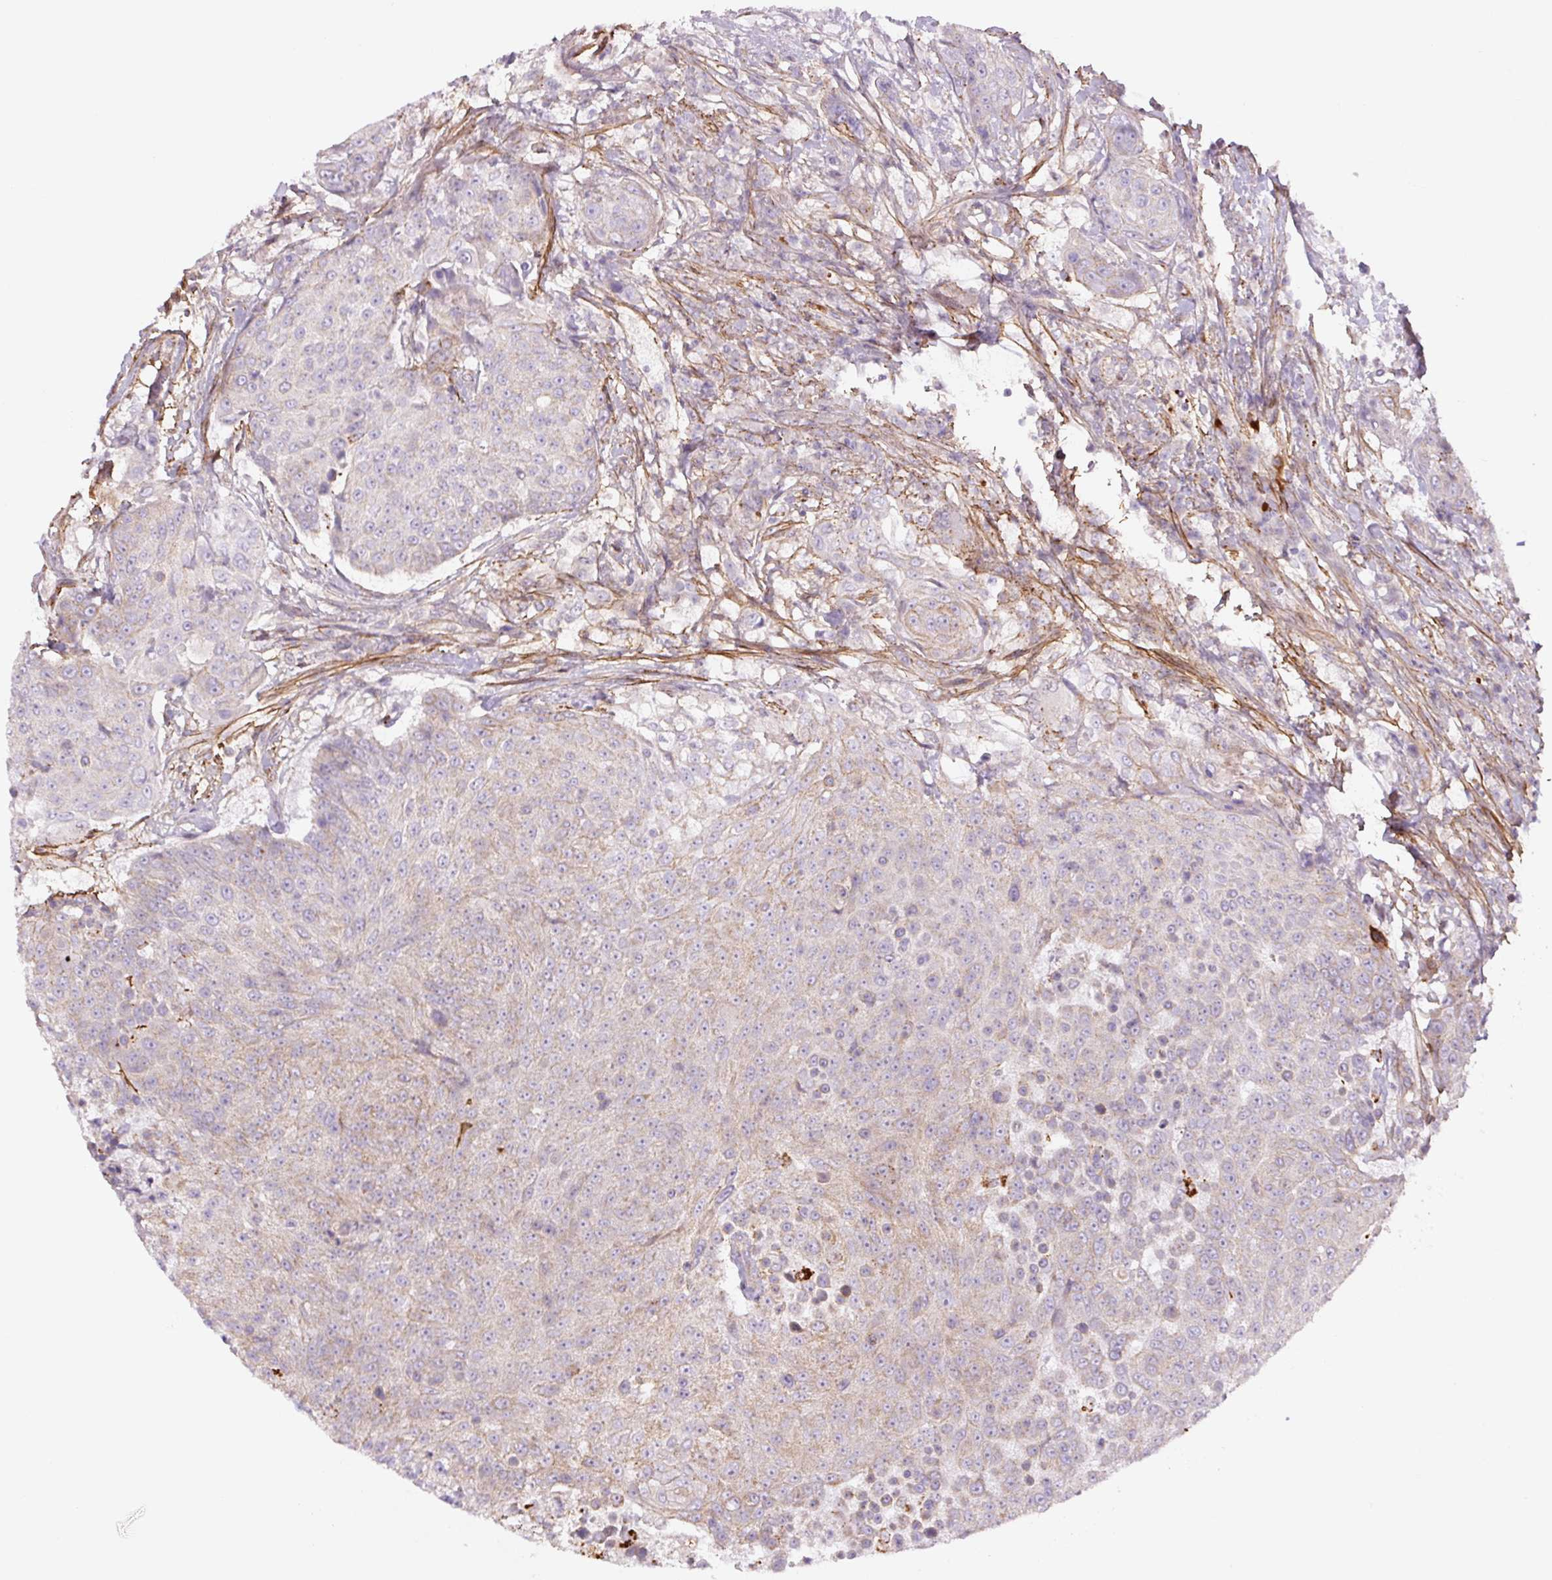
{"staining": {"intensity": "weak", "quantity": "25%-75%", "location": "cytoplasmic/membranous"}, "tissue": "urothelial cancer", "cell_type": "Tumor cells", "image_type": "cancer", "snomed": [{"axis": "morphology", "description": "Urothelial carcinoma, High grade"}, {"axis": "topography", "description": "Urinary bladder"}], "caption": "A brown stain shows weak cytoplasmic/membranous positivity of a protein in human urothelial carcinoma (high-grade) tumor cells. Using DAB (brown) and hematoxylin (blue) stains, captured at high magnification using brightfield microscopy.", "gene": "CCNI2", "patient": {"sex": "female", "age": 63}}